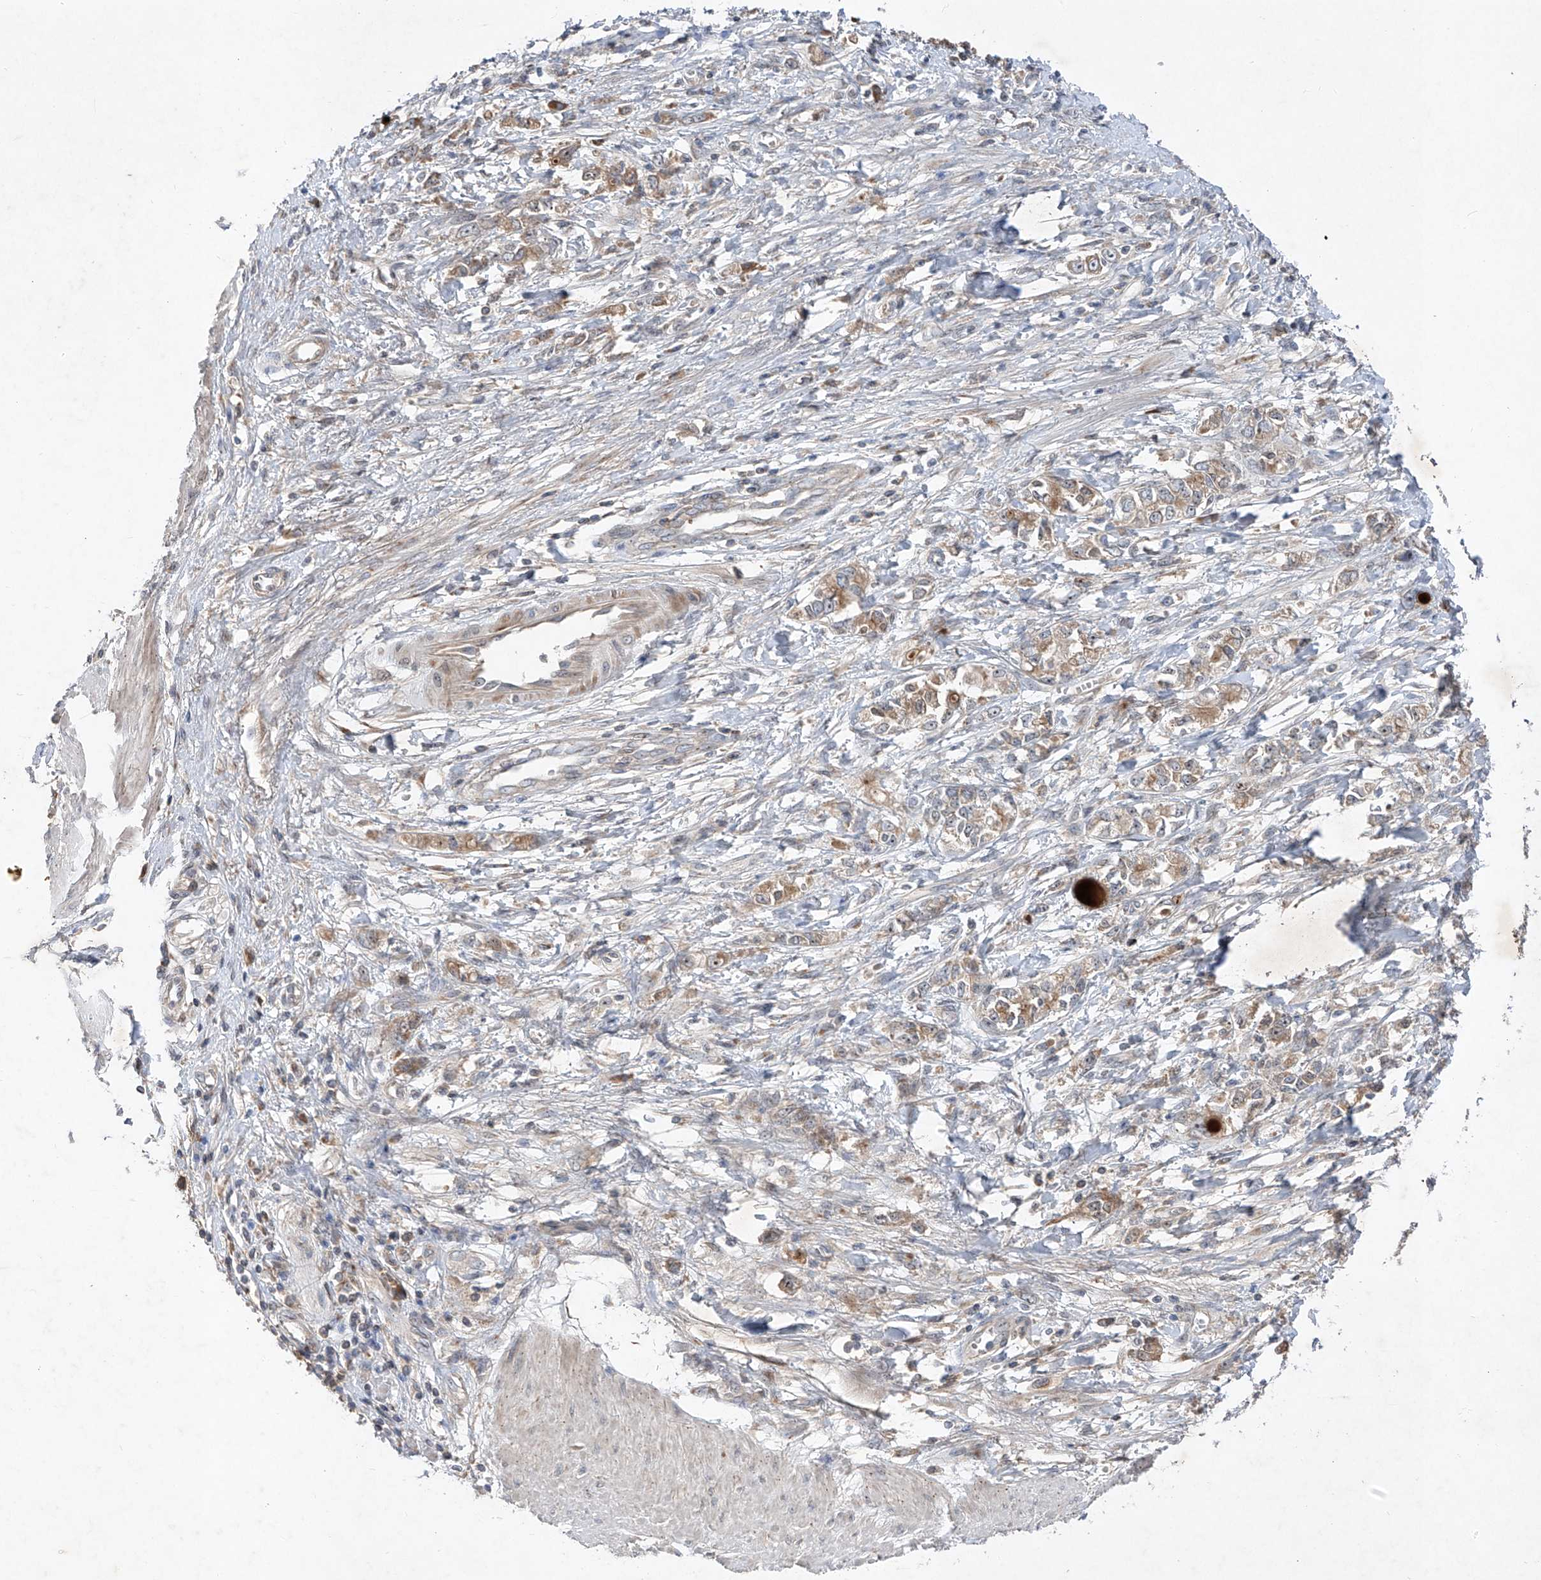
{"staining": {"intensity": "weak", "quantity": ">75%", "location": "cytoplasmic/membranous"}, "tissue": "stomach cancer", "cell_type": "Tumor cells", "image_type": "cancer", "snomed": [{"axis": "morphology", "description": "Adenocarcinoma, NOS"}, {"axis": "topography", "description": "Stomach"}], "caption": "A micrograph of human stomach cancer (adenocarcinoma) stained for a protein exhibits weak cytoplasmic/membranous brown staining in tumor cells. (brown staining indicates protein expression, while blue staining denotes nuclei).", "gene": "FAM135A", "patient": {"sex": "female", "age": 76}}